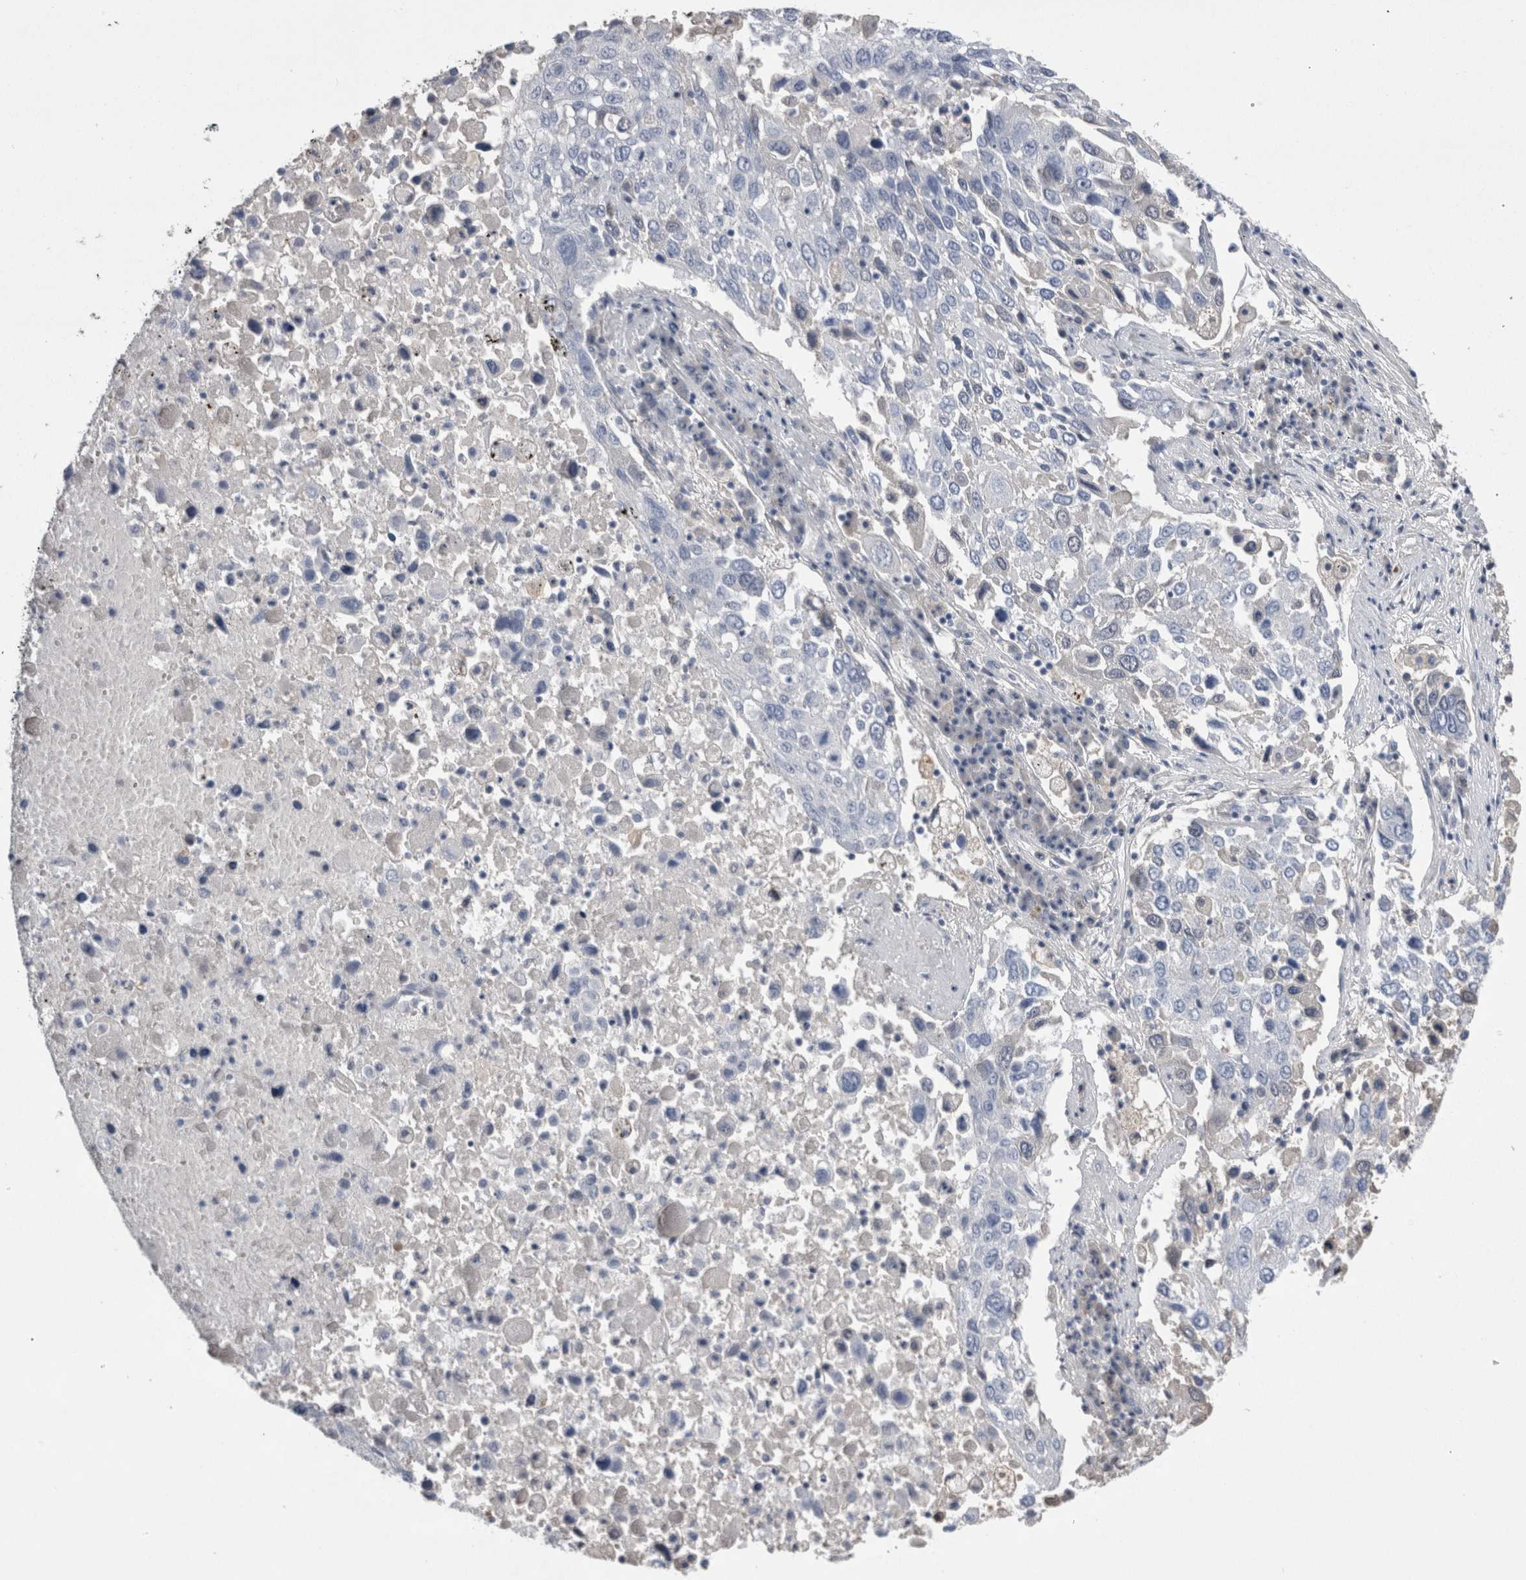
{"staining": {"intensity": "negative", "quantity": "none", "location": "none"}, "tissue": "lung cancer", "cell_type": "Tumor cells", "image_type": "cancer", "snomed": [{"axis": "morphology", "description": "Squamous cell carcinoma, NOS"}, {"axis": "topography", "description": "Lung"}], "caption": "There is no significant expression in tumor cells of lung cancer (squamous cell carcinoma).", "gene": "REG1A", "patient": {"sex": "male", "age": 65}}